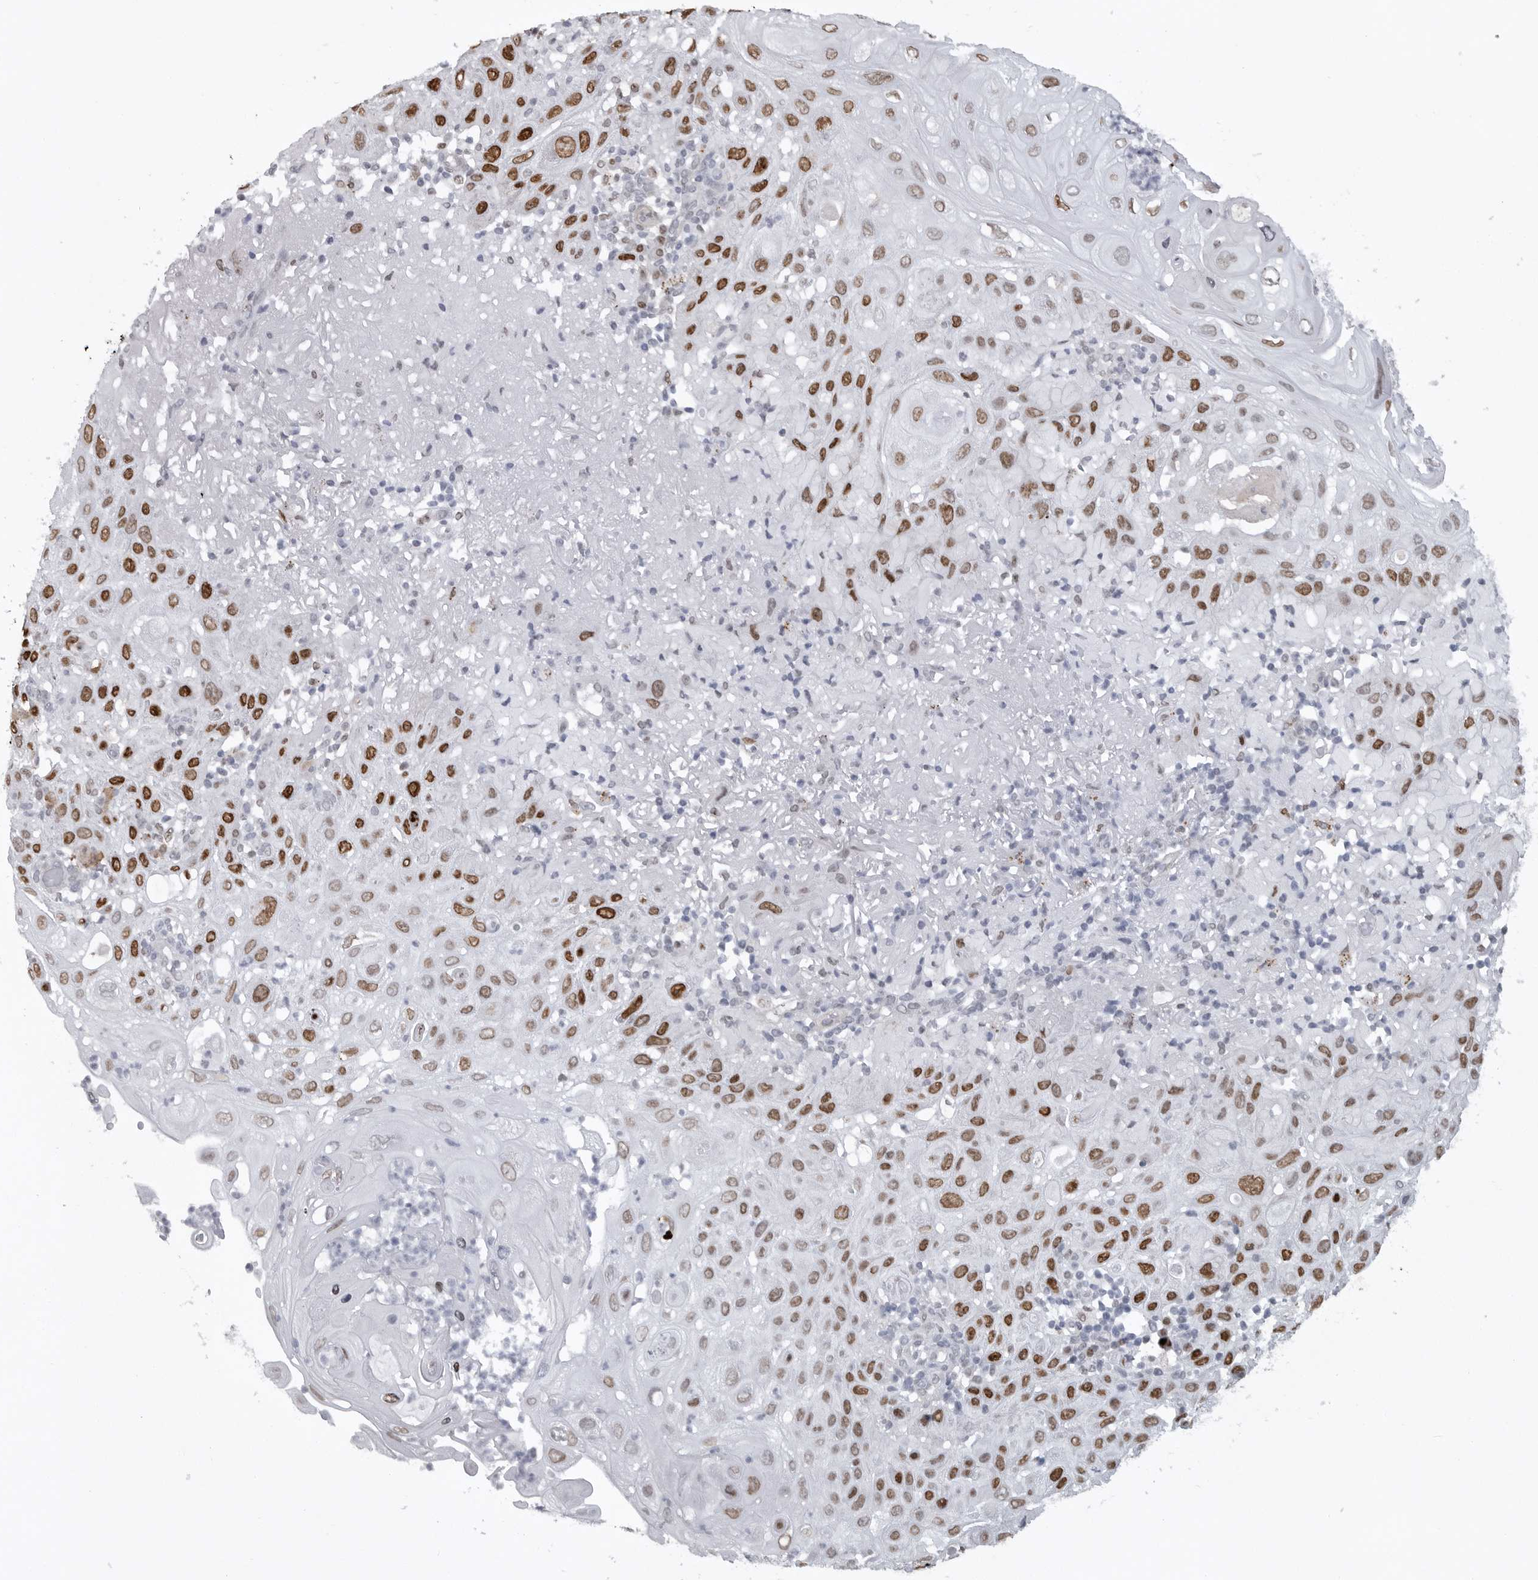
{"staining": {"intensity": "strong", "quantity": "25%-75%", "location": "nuclear"}, "tissue": "skin cancer", "cell_type": "Tumor cells", "image_type": "cancer", "snomed": [{"axis": "morphology", "description": "Normal tissue, NOS"}, {"axis": "morphology", "description": "Squamous cell carcinoma, NOS"}, {"axis": "topography", "description": "Skin"}], "caption": "Brown immunohistochemical staining in squamous cell carcinoma (skin) shows strong nuclear expression in approximately 25%-75% of tumor cells.", "gene": "HMGN3", "patient": {"sex": "female", "age": 96}}